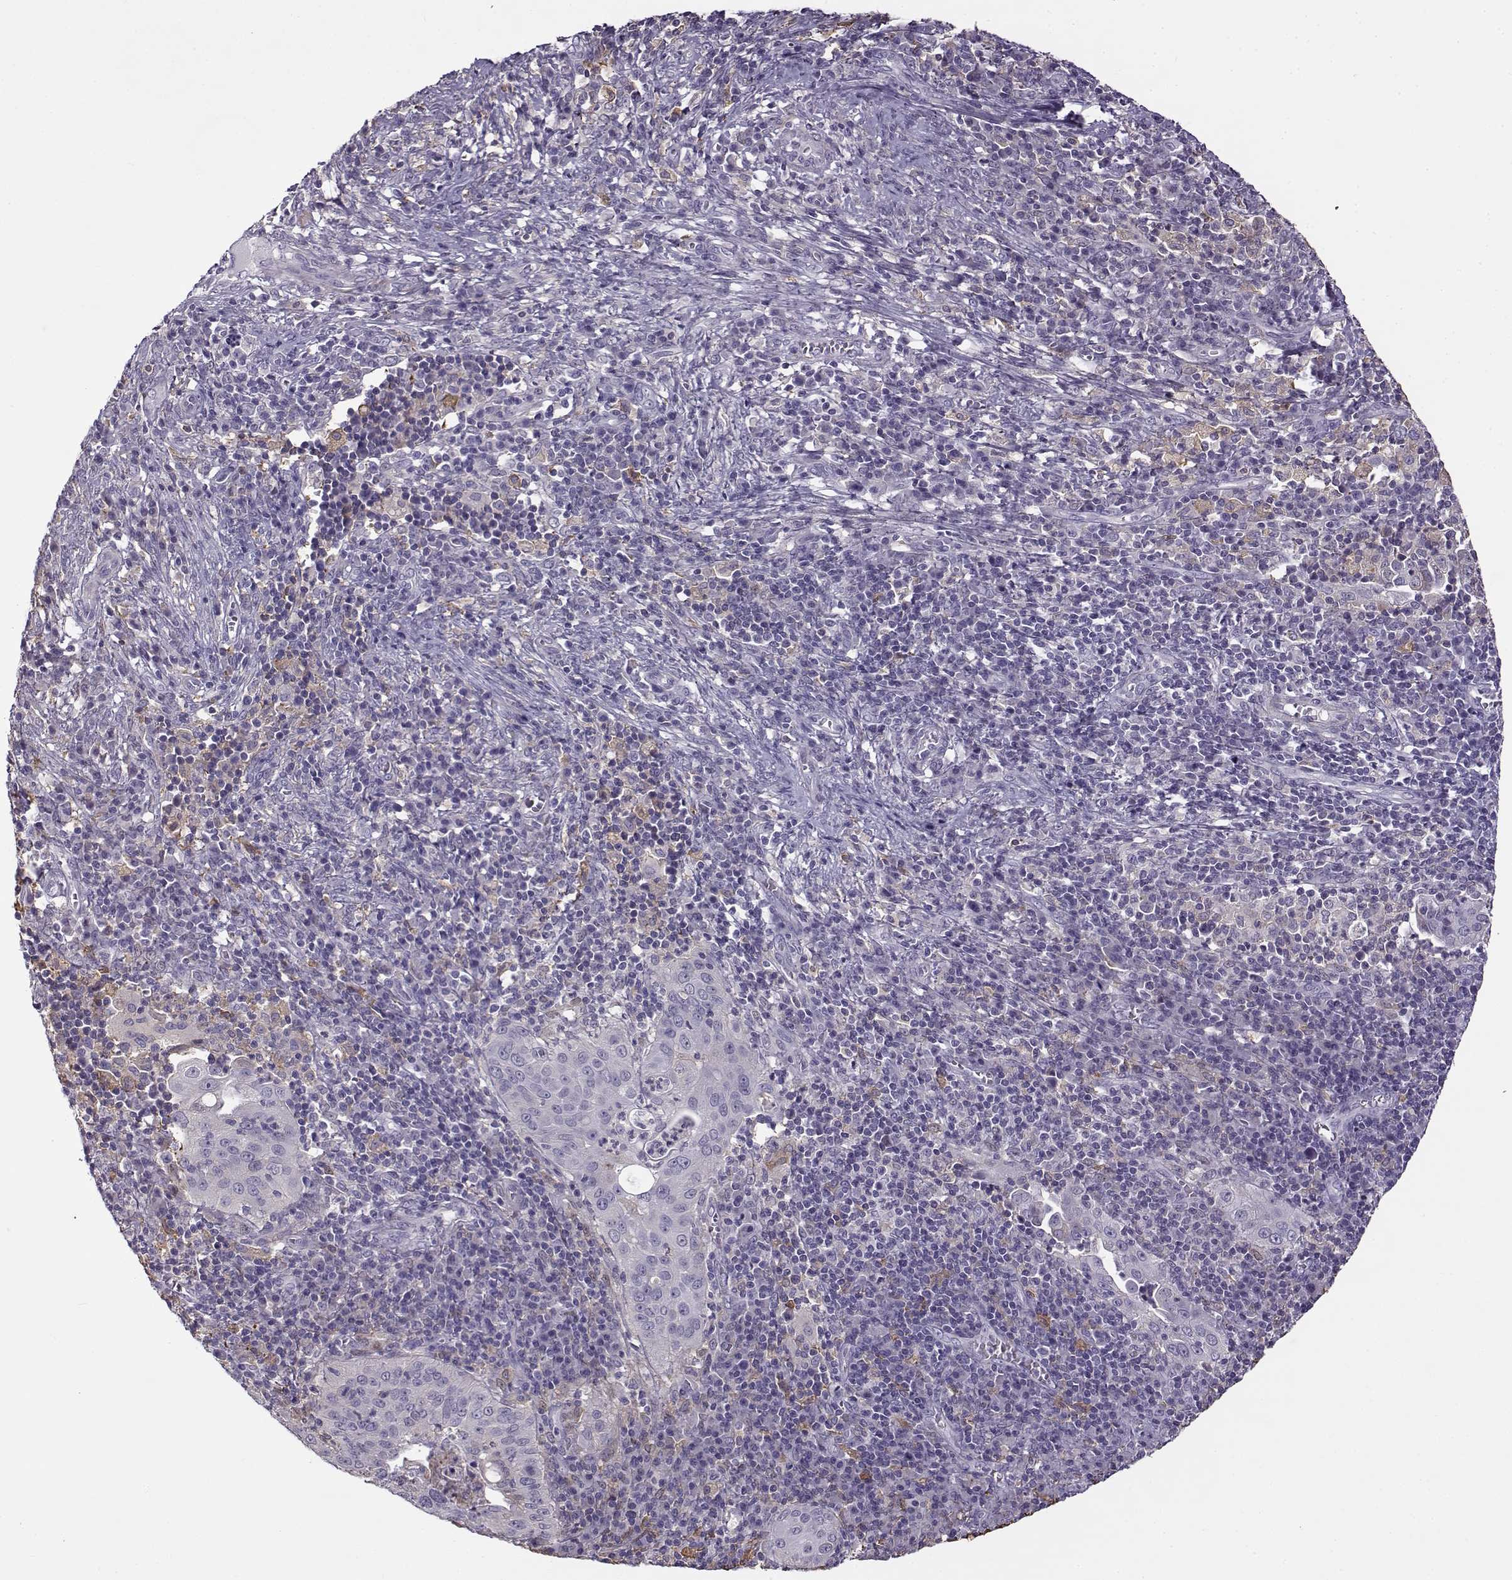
{"staining": {"intensity": "negative", "quantity": "none", "location": "none"}, "tissue": "cervical cancer", "cell_type": "Tumor cells", "image_type": "cancer", "snomed": [{"axis": "morphology", "description": "Squamous cell carcinoma, NOS"}, {"axis": "topography", "description": "Cervix"}], "caption": "IHC micrograph of neoplastic tissue: cervical cancer stained with DAB (3,3'-diaminobenzidine) exhibits no significant protein staining in tumor cells.", "gene": "UCP3", "patient": {"sex": "female", "age": 39}}